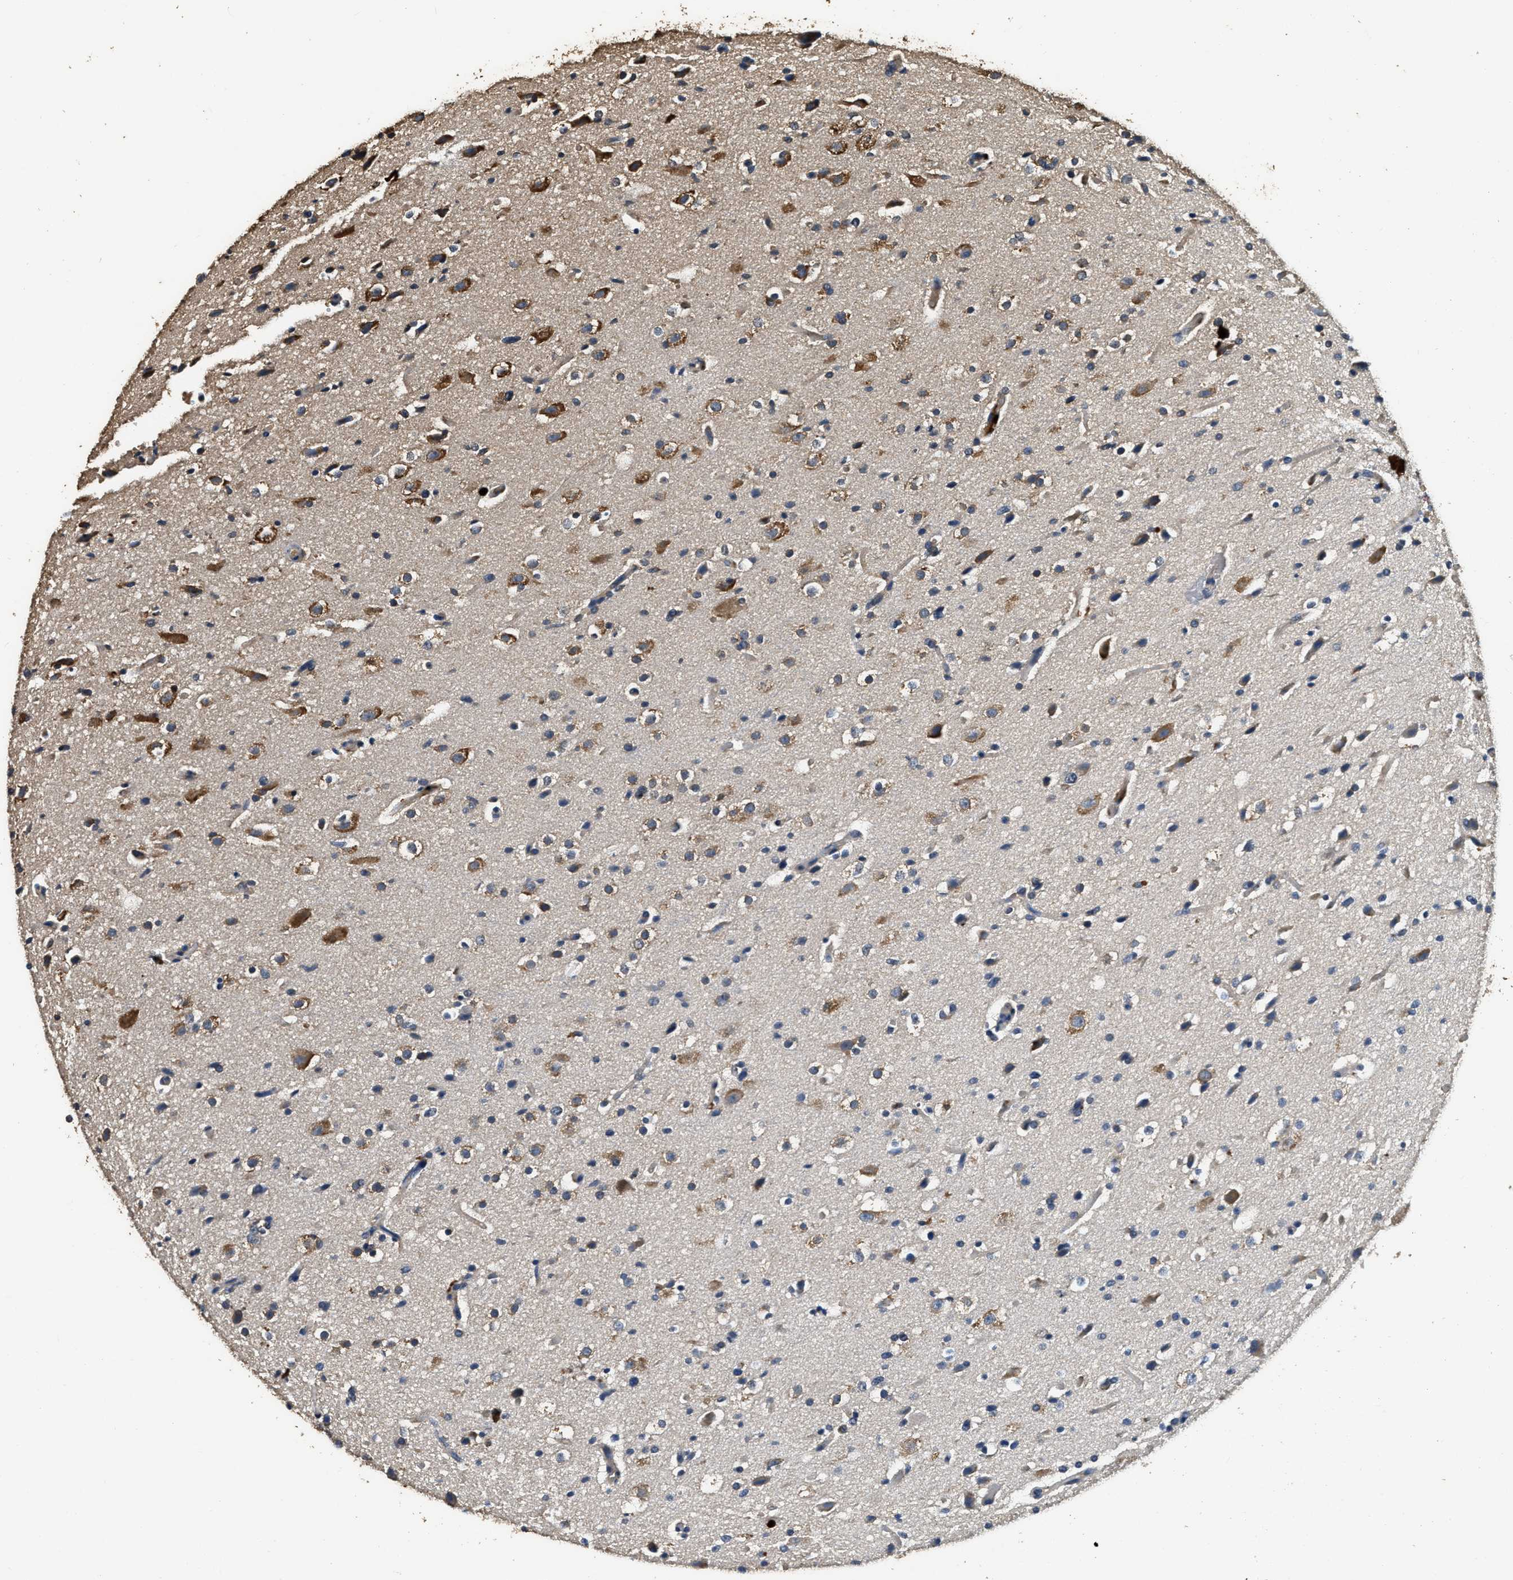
{"staining": {"intensity": "moderate", "quantity": ">75%", "location": "cytoplasmic/membranous"}, "tissue": "glioma", "cell_type": "Tumor cells", "image_type": "cancer", "snomed": [{"axis": "morphology", "description": "Glioma, malignant, High grade"}, {"axis": "topography", "description": "Brain"}], "caption": "Protein expression analysis of glioma demonstrates moderate cytoplasmic/membranous staining in about >75% of tumor cells.", "gene": "MIB1", "patient": {"sex": "male", "age": 33}}